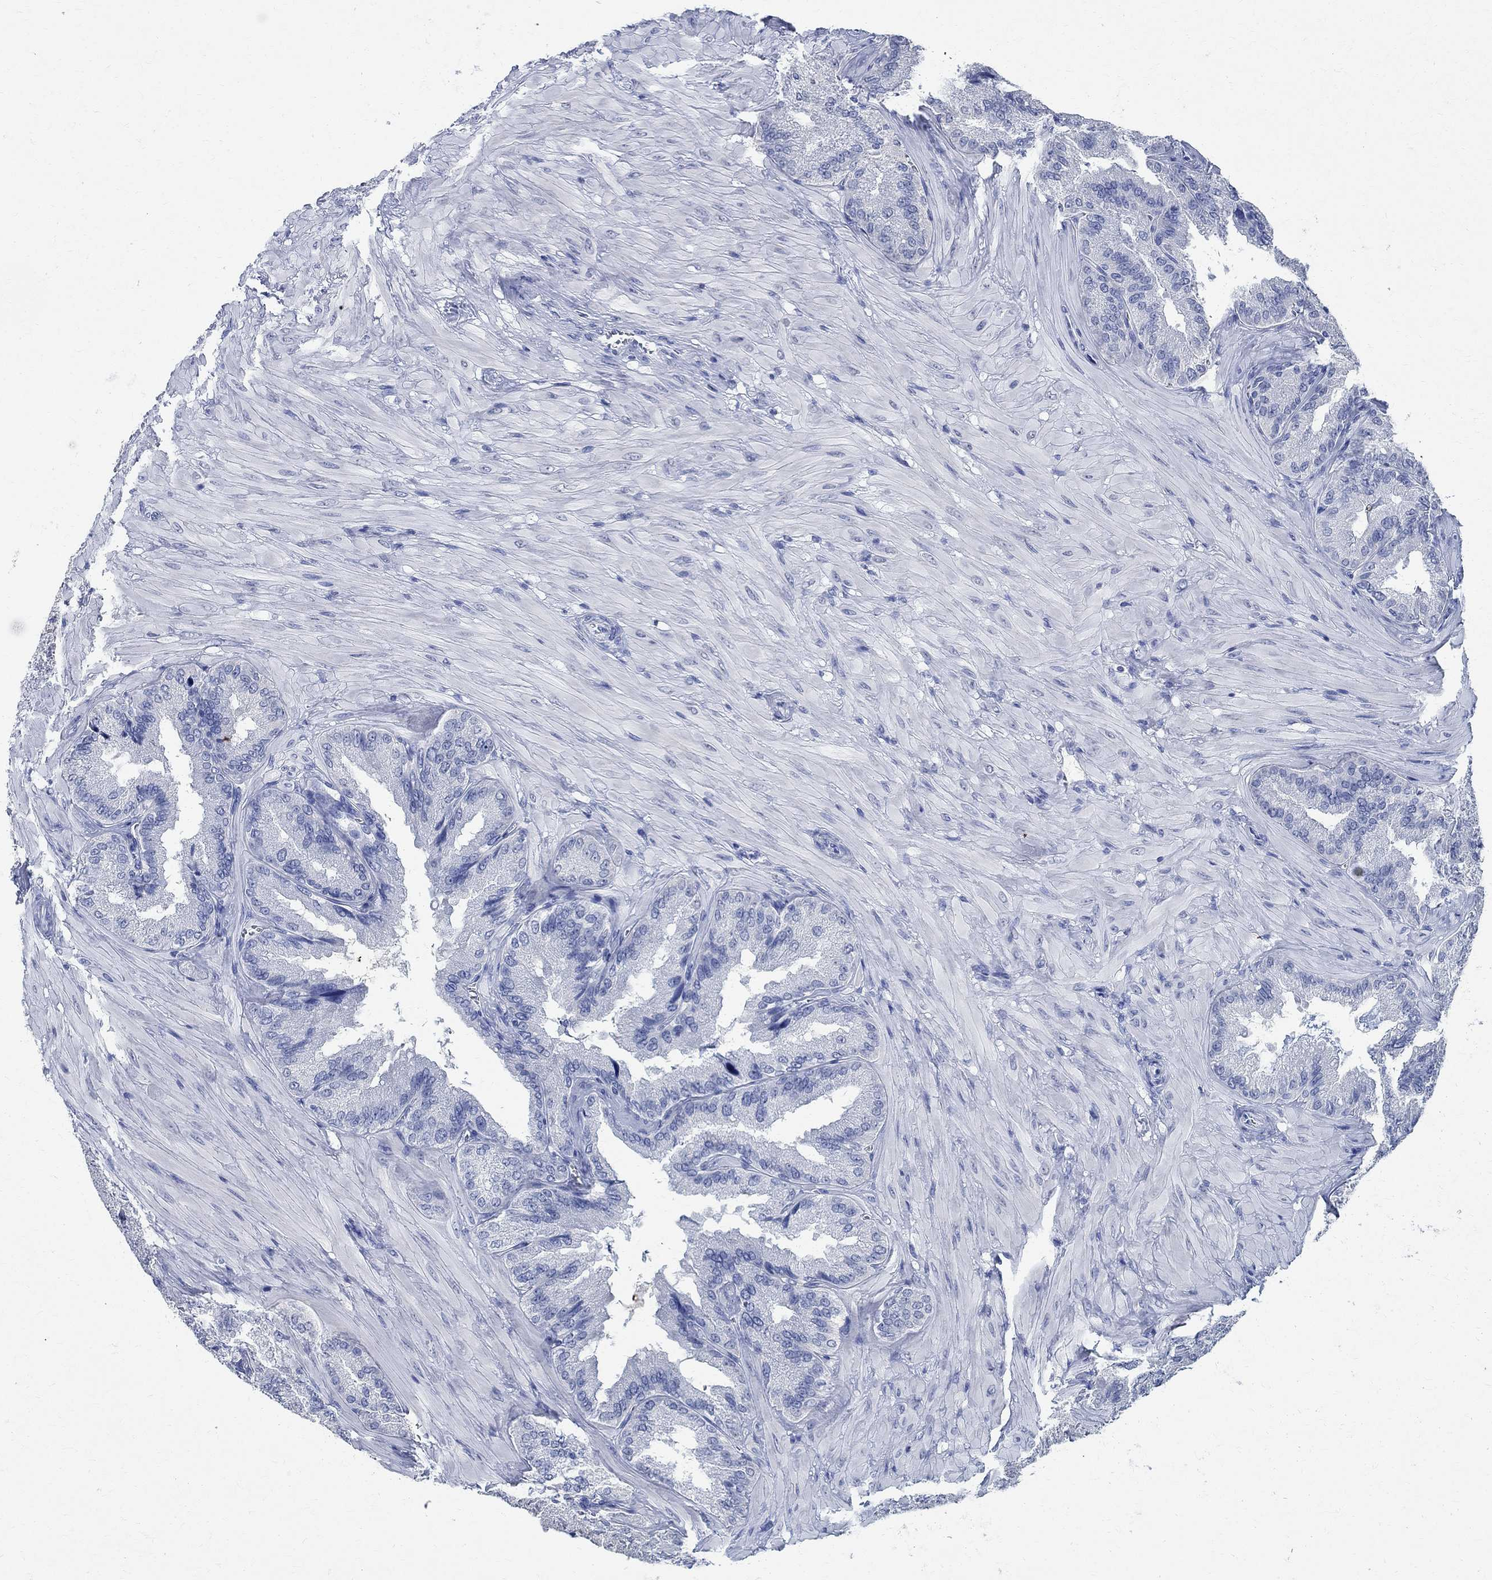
{"staining": {"intensity": "negative", "quantity": "none", "location": "none"}, "tissue": "seminal vesicle", "cell_type": "Glandular cells", "image_type": "normal", "snomed": [{"axis": "morphology", "description": "Normal tissue, NOS"}, {"axis": "topography", "description": "Seminal veicle"}], "caption": "Unremarkable seminal vesicle was stained to show a protein in brown. There is no significant staining in glandular cells. (Stains: DAB (3,3'-diaminobenzidine) IHC with hematoxylin counter stain, Microscopy: brightfield microscopy at high magnification).", "gene": "TMEM221", "patient": {"sex": "male", "age": 37}}